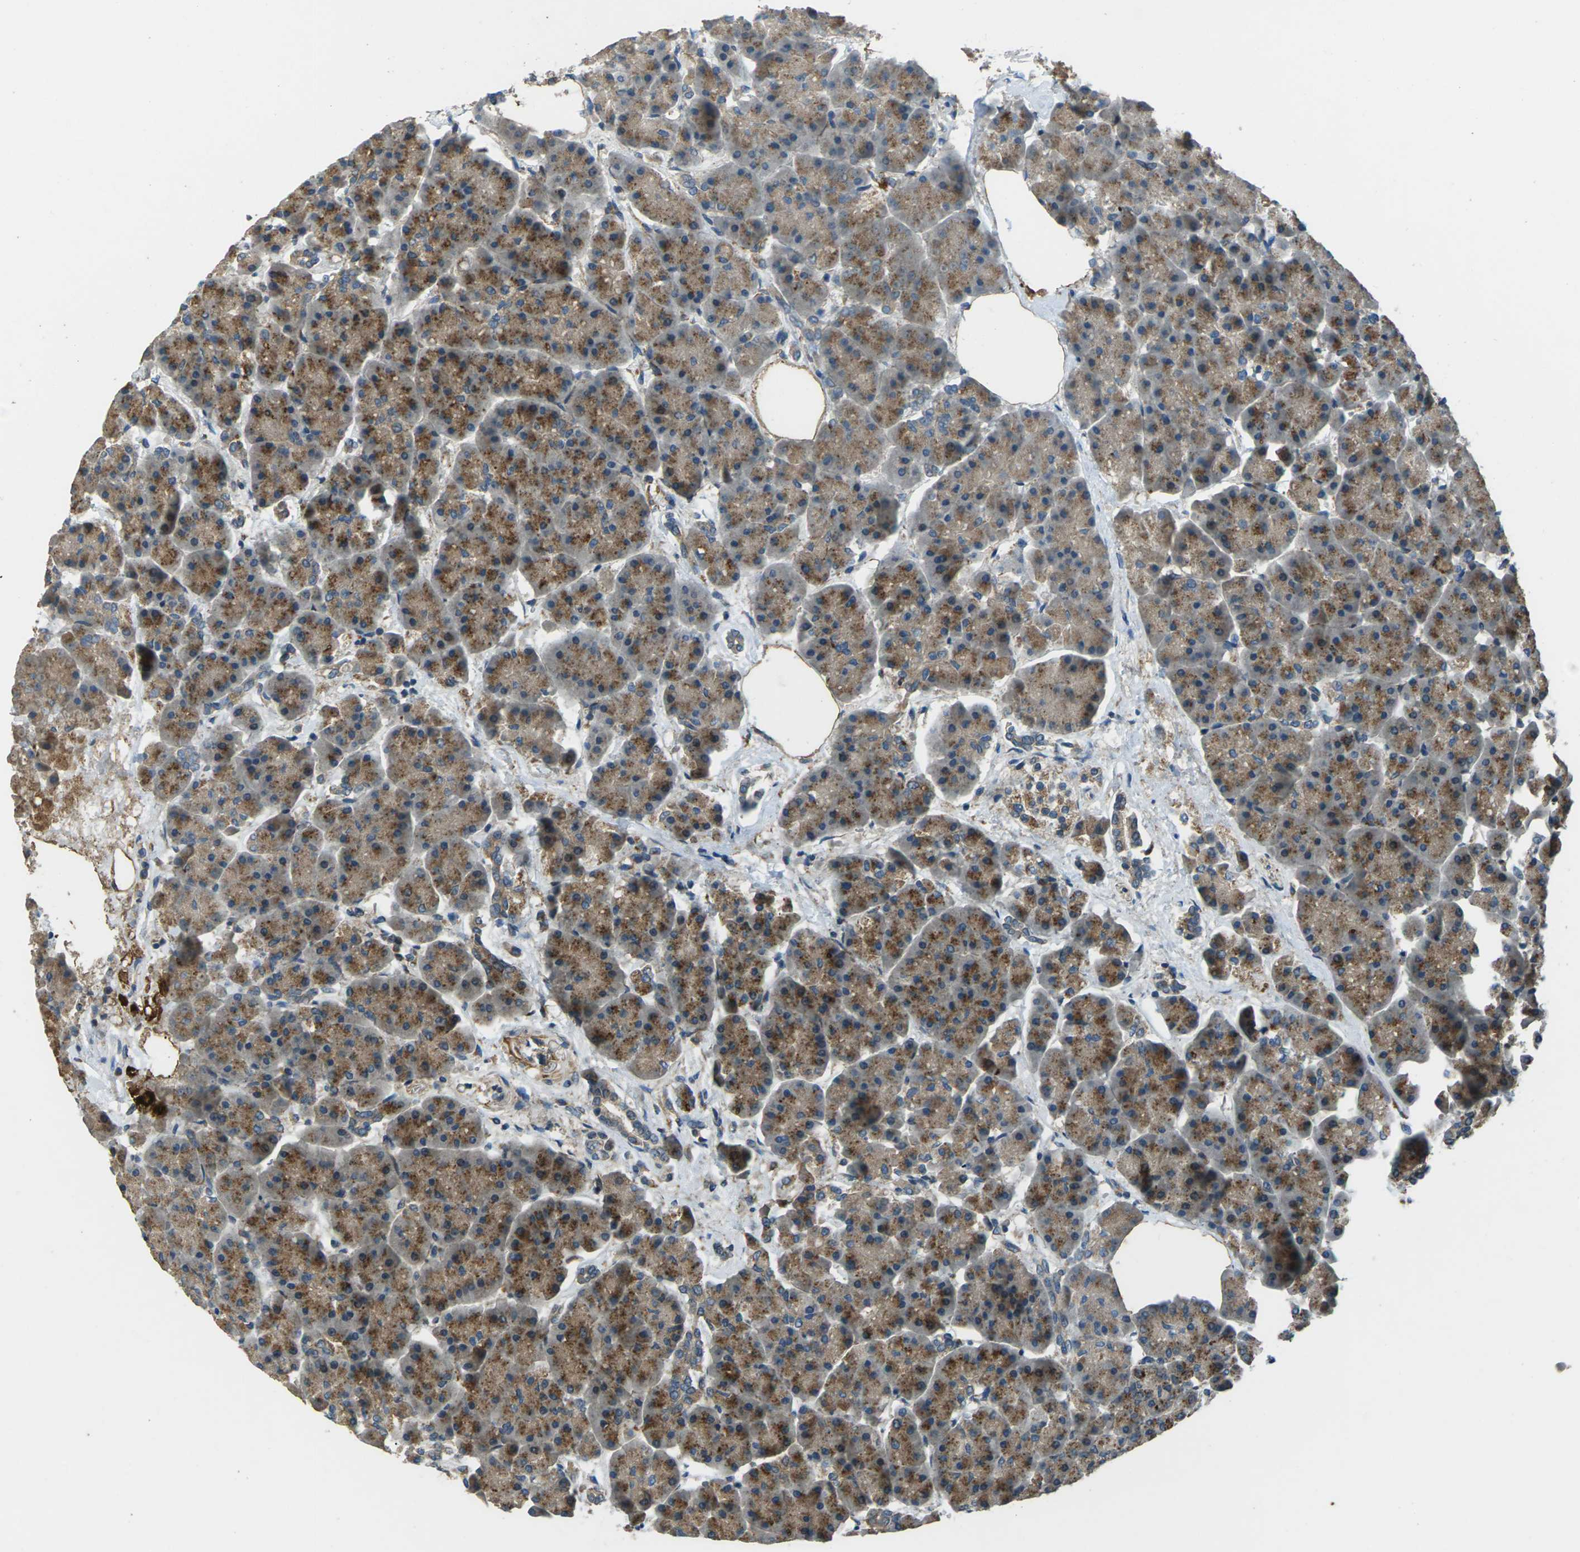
{"staining": {"intensity": "moderate", "quantity": ">75%", "location": "cytoplasmic/membranous"}, "tissue": "pancreas", "cell_type": "Exocrine glandular cells", "image_type": "normal", "snomed": [{"axis": "morphology", "description": "Normal tissue, NOS"}, {"axis": "topography", "description": "Pancreas"}], "caption": "IHC (DAB (3,3'-diaminobenzidine)) staining of benign human pancreas reveals moderate cytoplasmic/membranous protein expression in approximately >75% of exocrine glandular cells.", "gene": "SLC31A2", "patient": {"sex": "female", "age": 70}}